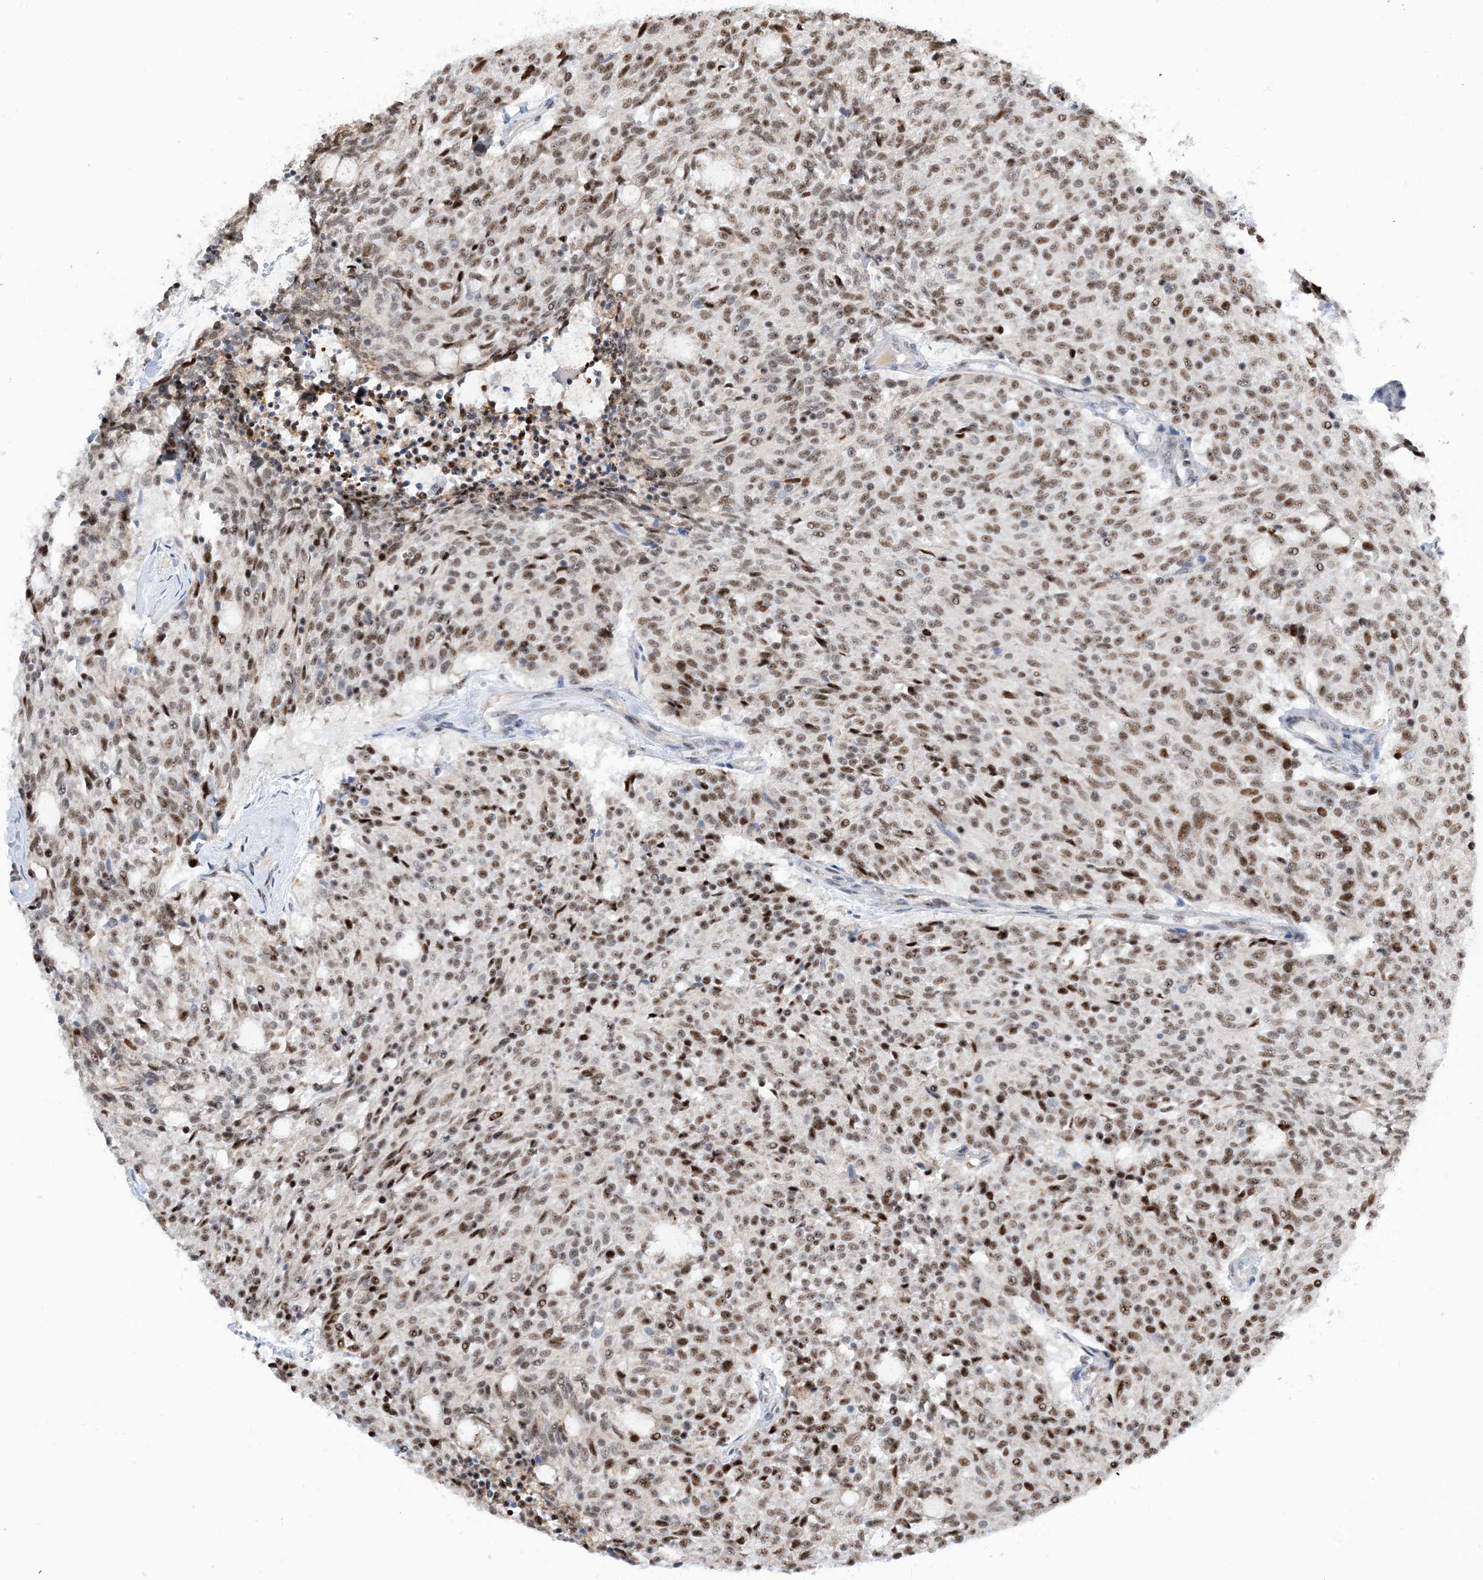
{"staining": {"intensity": "moderate", "quantity": ">75%", "location": "nuclear"}, "tissue": "carcinoid", "cell_type": "Tumor cells", "image_type": "cancer", "snomed": [{"axis": "morphology", "description": "Carcinoid, malignant, NOS"}, {"axis": "topography", "description": "Pancreas"}], "caption": "About >75% of tumor cells in malignant carcinoid display moderate nuclear protein staining as visualized by brown immunohistochemical staining.", "gene": "HEMK1", "patient": {"sex": "female", "age": 54}}